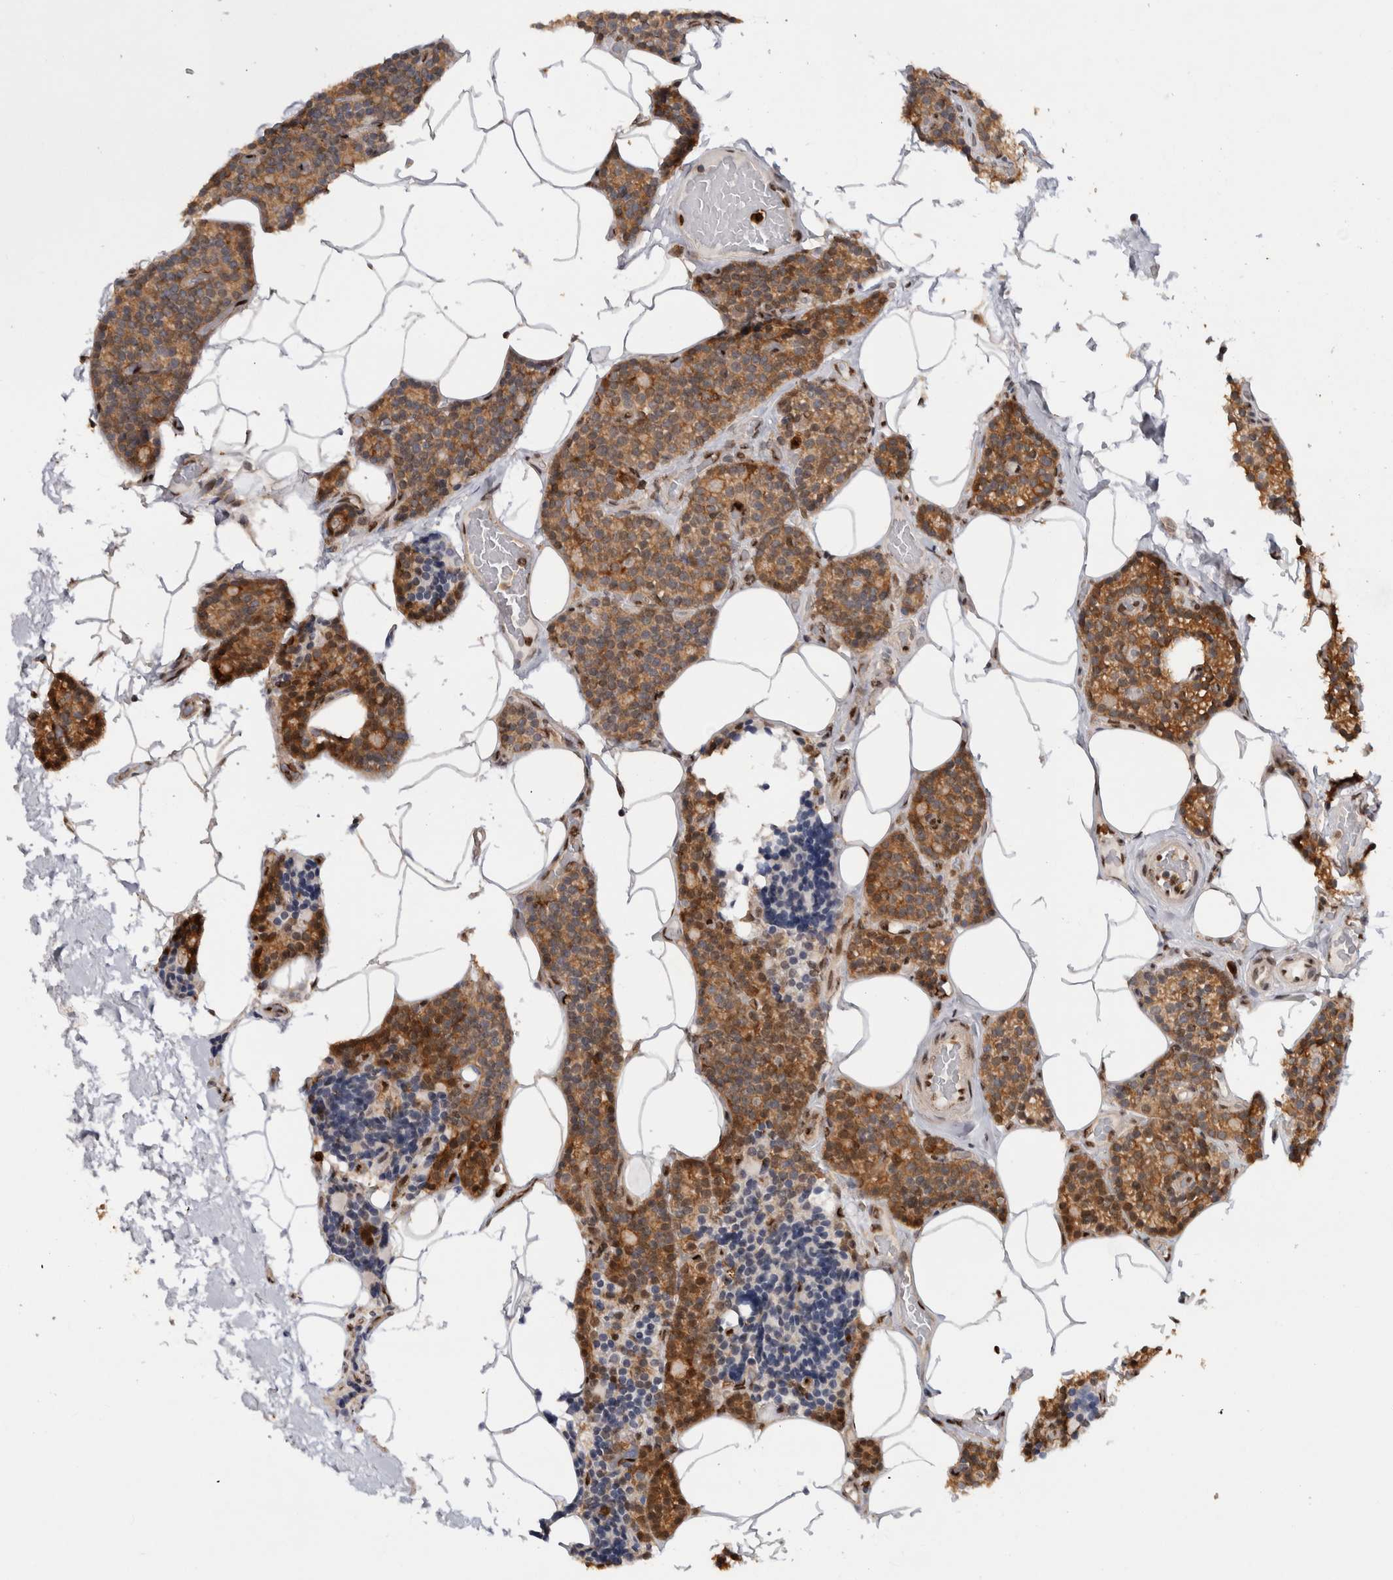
{"staining": {"intensity": "moderate", "quantity": ">75%", "location": "cytoplasmic/membranous,nuclear"}, "tissue": "parathyroid gland", "cell_type": "Glandular cells", "image_type": "normal", "snomed": [{"axis": "morphology", "description": "Normal tissue, NOS"}, {"axis": "topography", "description": "Parathyroid gland"}], "caption": "The histopathology image reveals immunohistochemical staining of unremarkable parathyroid gland. There is moderate cytoplasmic/membranous,nuclear staining is present in about >75% of glandular cells. Nuclei are stained in blue.", "gene": "RPS6KA2", "patient": {"sex": "male", "age": 52}}